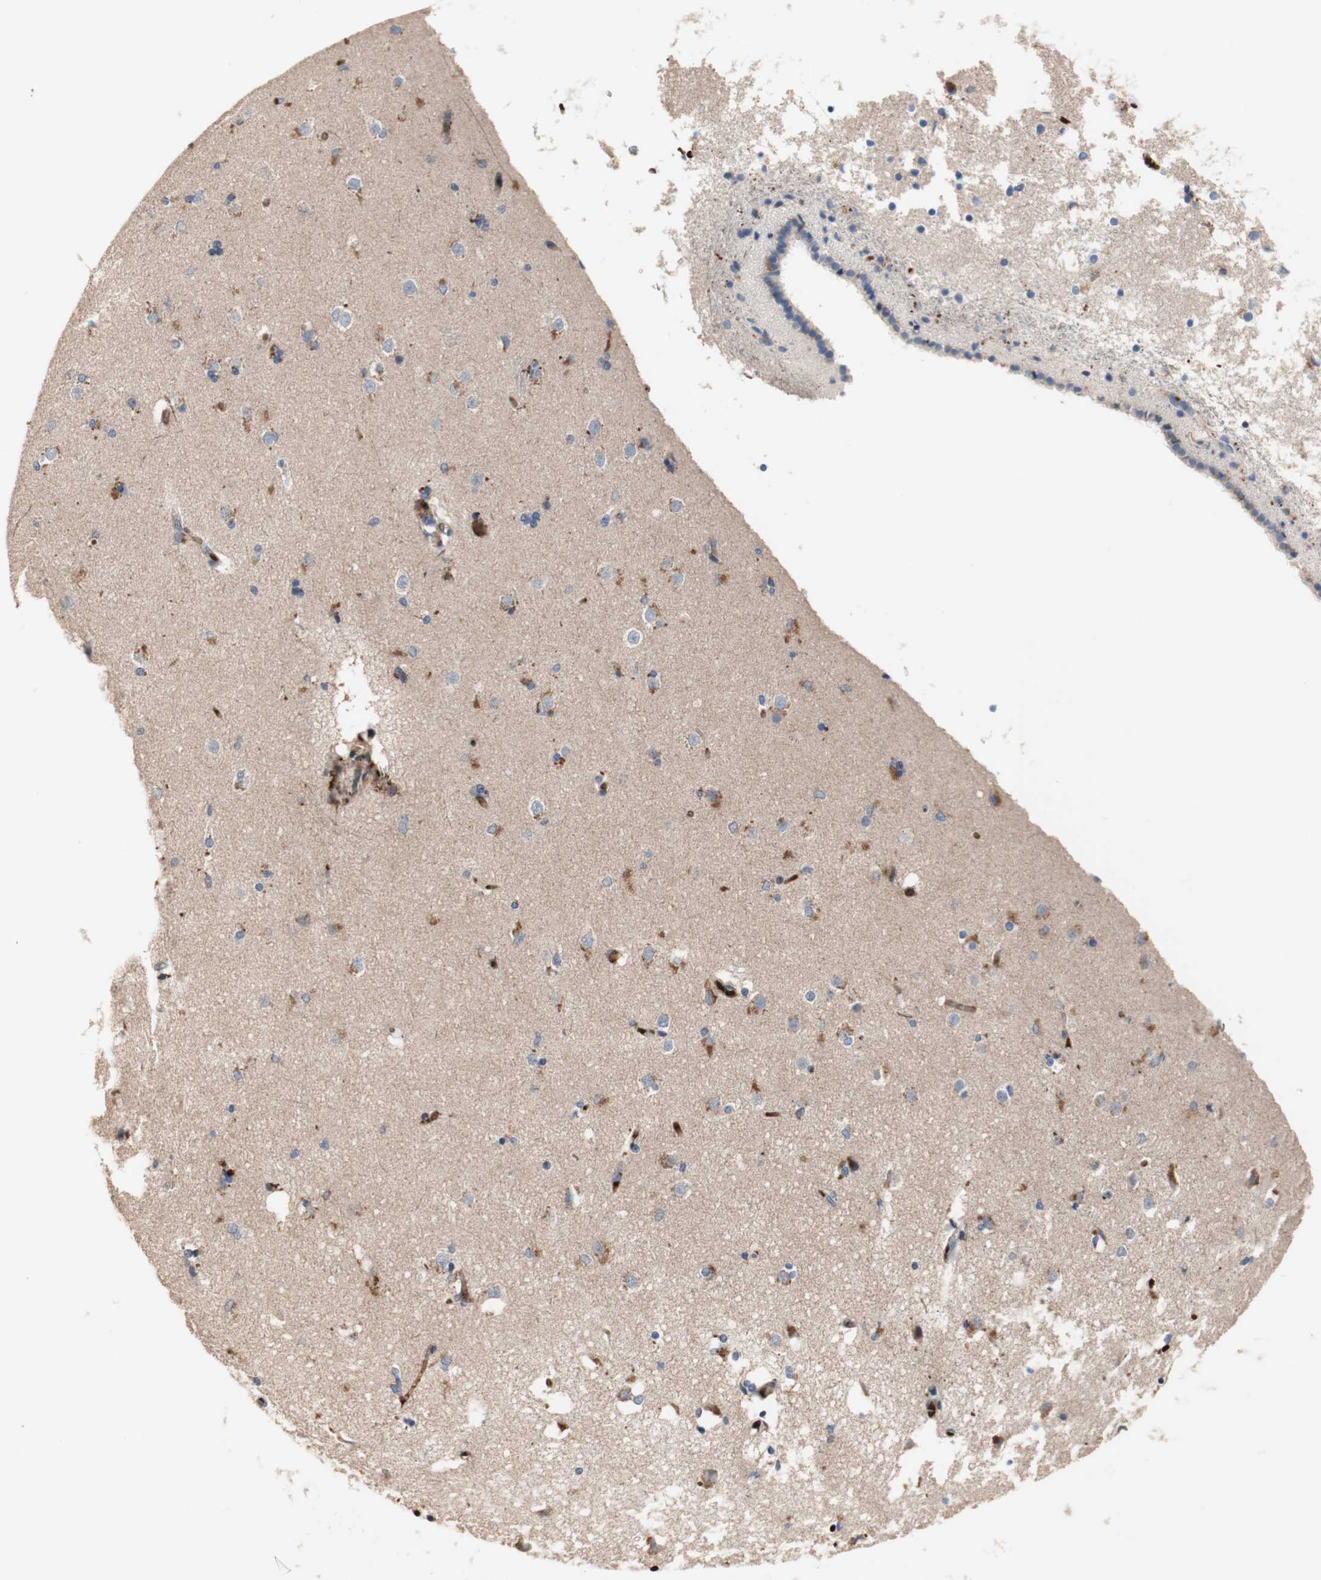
{"staining": {"intensity": "weak", "quantity": "<25%", "location": "cytoplasmic/membranous"}, "tissue": "caudate", "cell_type": "Glial cells", "image_type": "normal", "snomed": [{"axis": "morphology", "description": "Normal tissue, NOS"}, {"axis": "topography", "description": "Lateral ventricle wall"}], "caption": "This micrograph is of benign caudate stained with immunohistochemistry (IHC) to label a protein in brown with the nuclei are counter-stained blue. There is no positivity in glial cells.", "gene": "CDON", "patient": {"sex": "female", "age": 19}}